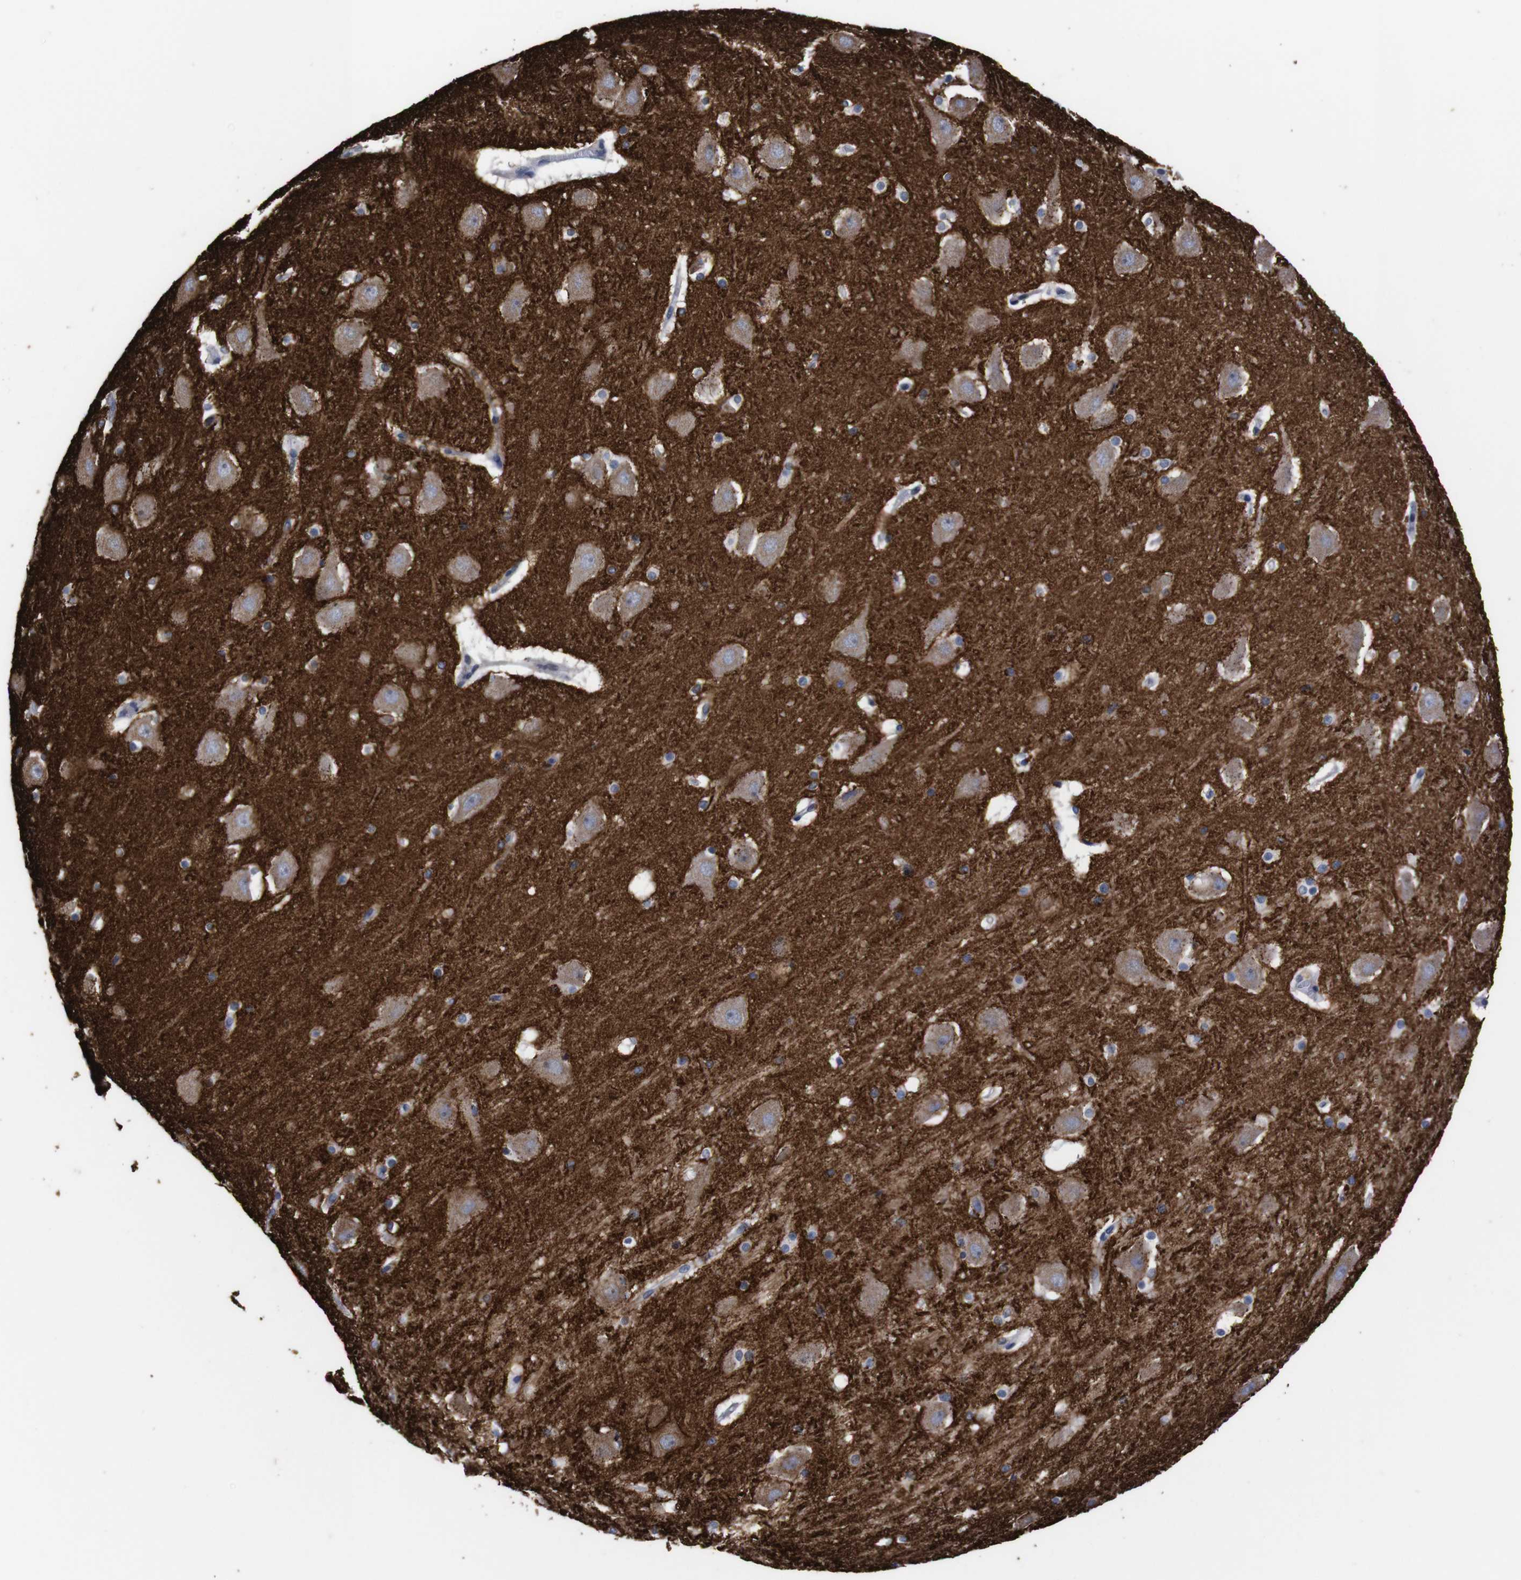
{"staining": {"intensity": "negative", "quantity": "none", "location": "none"}, "tissue": "hippocampus", "cell_type": "Glial cells", "image_type": "normal", "snomed": [{"axis": "morphology", "description": "Normal tissue, NOS"}, {"axis": "topography", "description": "Hippocampus"}], "caption": "This micrograph is of normal hippocampus stained with immunohistochemistry (IHC) to label a protein in brown with the nuclei are counter-stained blue. There is no positivity in glial cells.", "gene": "TNFRSF21", "patient": {"sex": "male", "age": 45}}